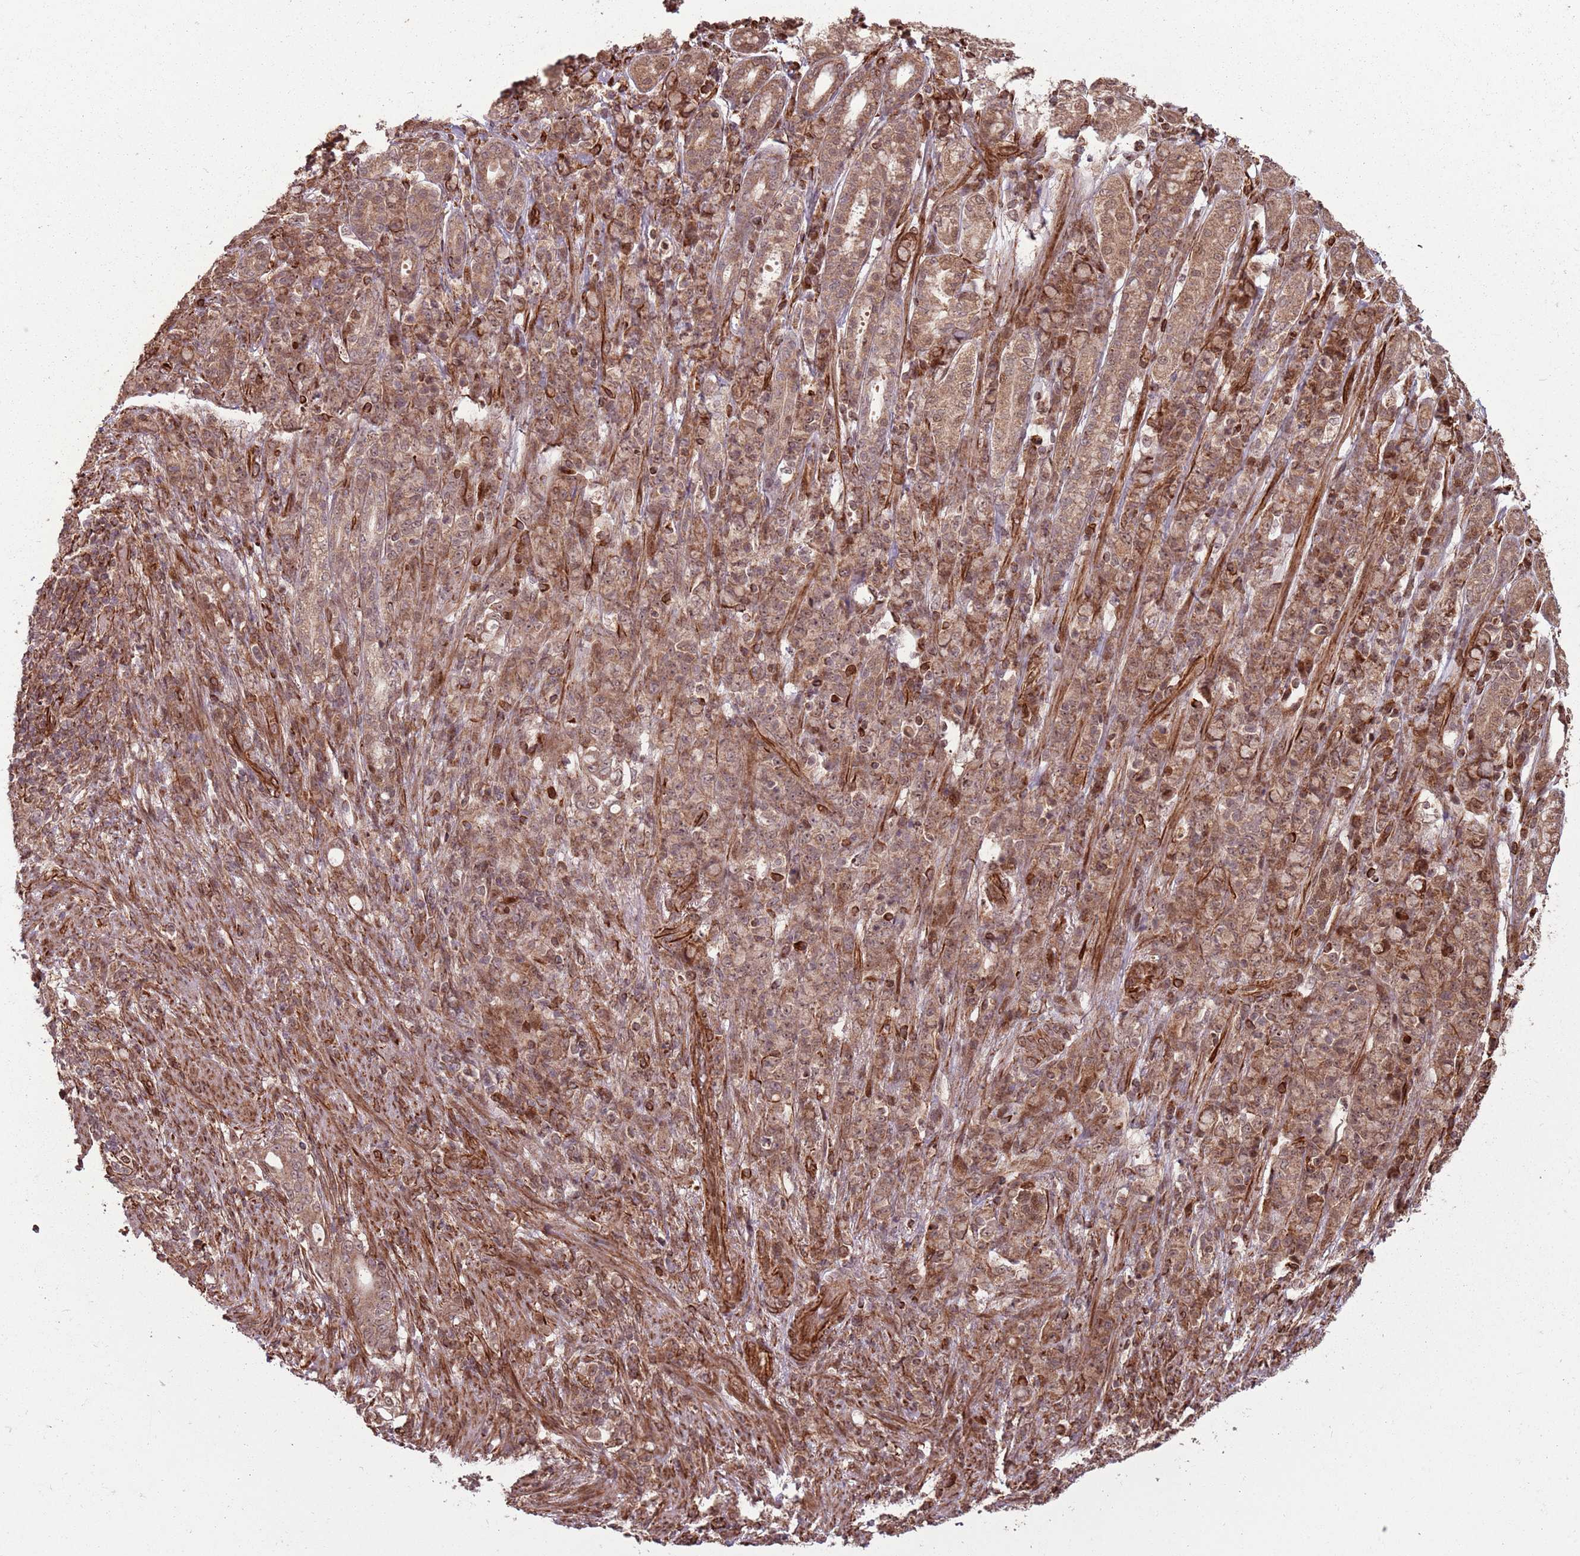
{"staining": {"intensity": "moderate", "quantity": ">75%", "location": "cytoplasmic/membranous,nuclear"}, "tissue": "stomach cancer", "cell_type": "Tumor cells", "image_type": "cancer", "snomed": [{"axis": "morphology", "description": "Adenocarcinoma, NOS"}, {"axis": "topography", "description": "Stomach"}], "caption": "About >75% of tumor cells in stomach adenocarcinoma exhibit moderate cytoplasmic/membranous and nuclear protein staining as visualized by brown immunohistochemical staining.", "gene": "ADAMTS3", "patient": {"sex": "female", "age": 79}}